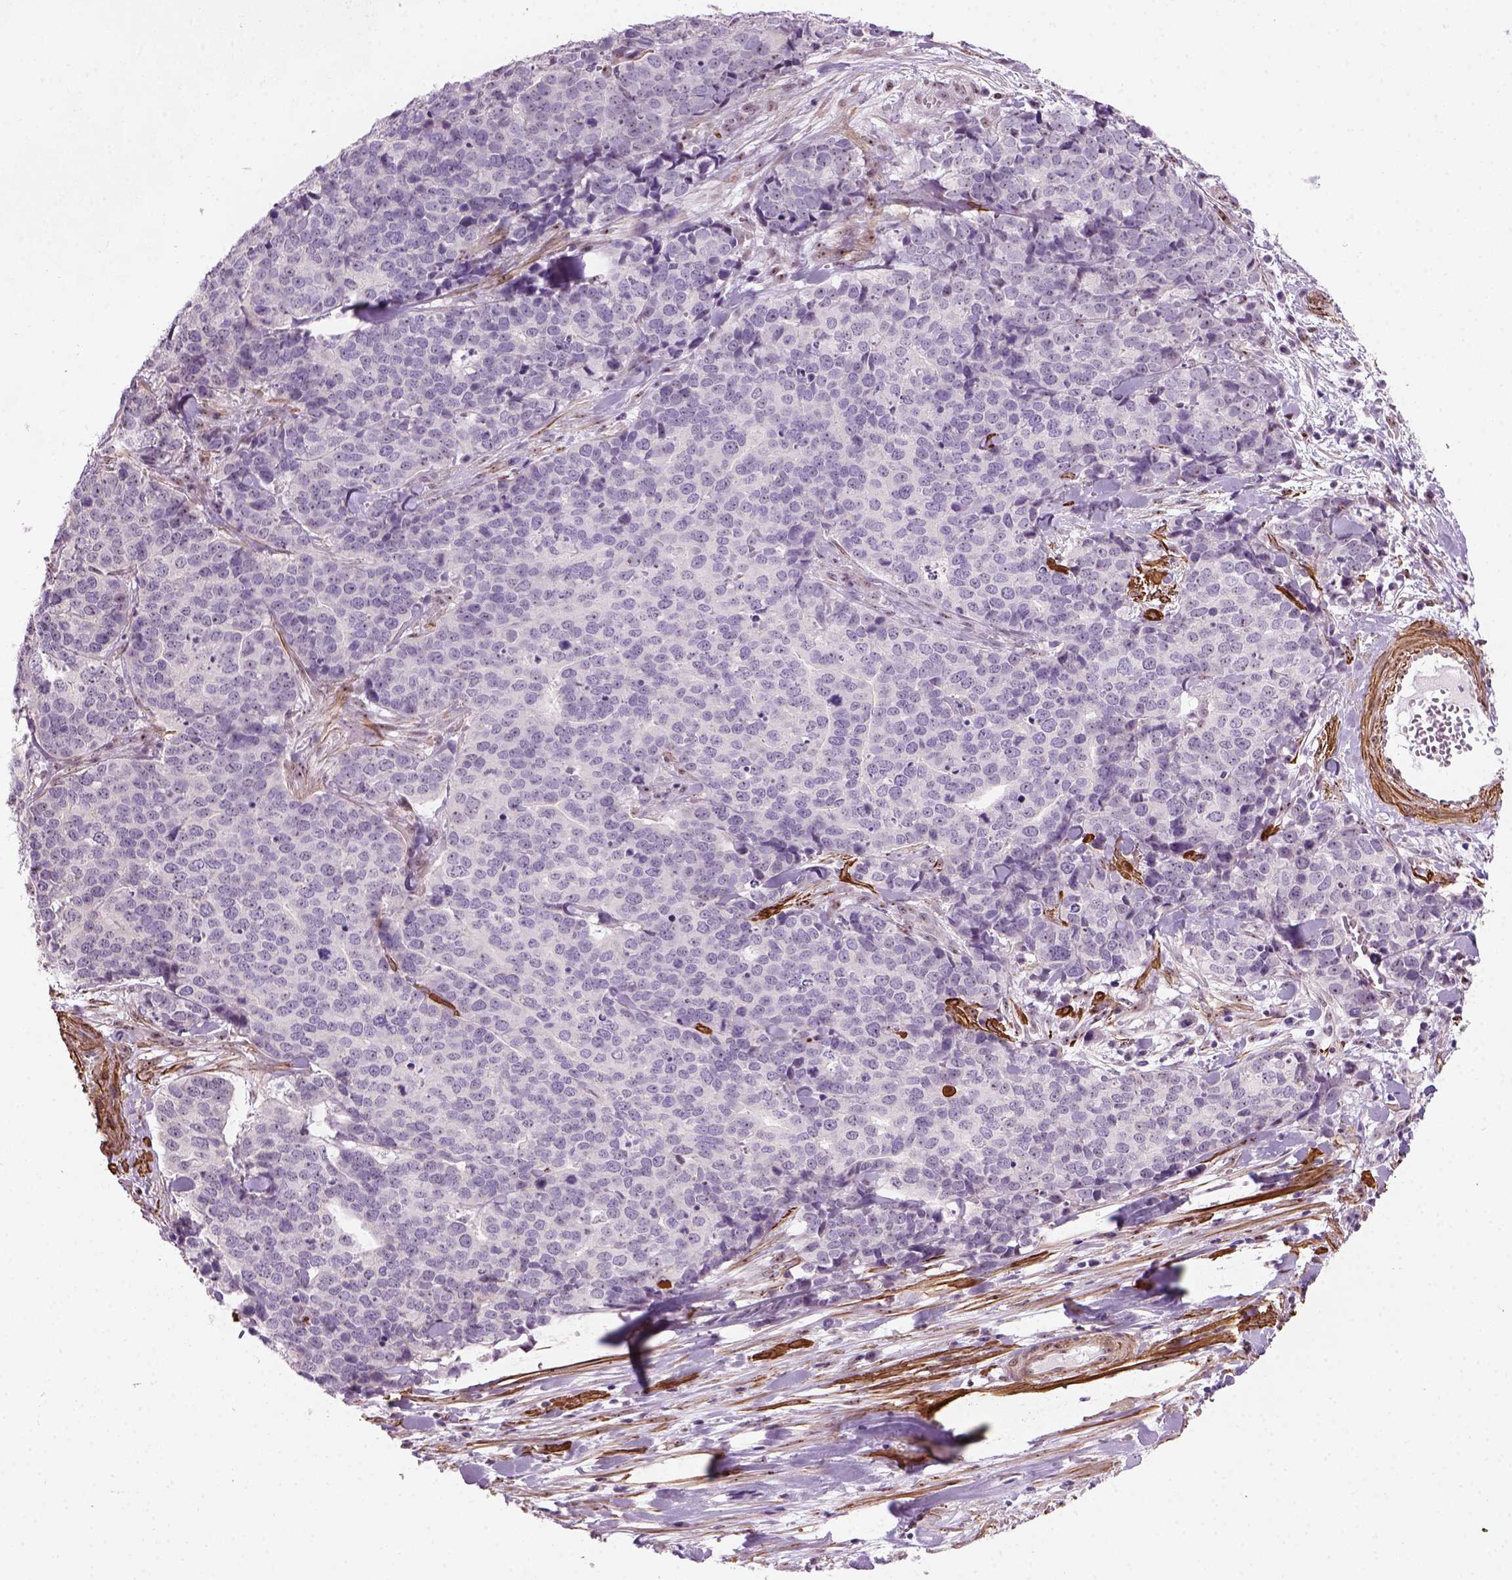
{"staining": {"intensity": "negative", "quantity": "none", "location": "none"}, "tissue": "ovarian cancer", "cell_type": "Tumor cells", "image_type": "cancer", "snomed": [{"axis": "morphology", "description": "Carcinoma, endometroid"}, {"axis": "topography", "description": "Ovary"}], "caption": "Ovarian cancer (endometroid carcinoma) stained for a protein using immunohistochemistry (IHC) demonstrates no staining tumor cells.", "gene": "RRS1", "patient": {"sex": "female", "age": 65}}